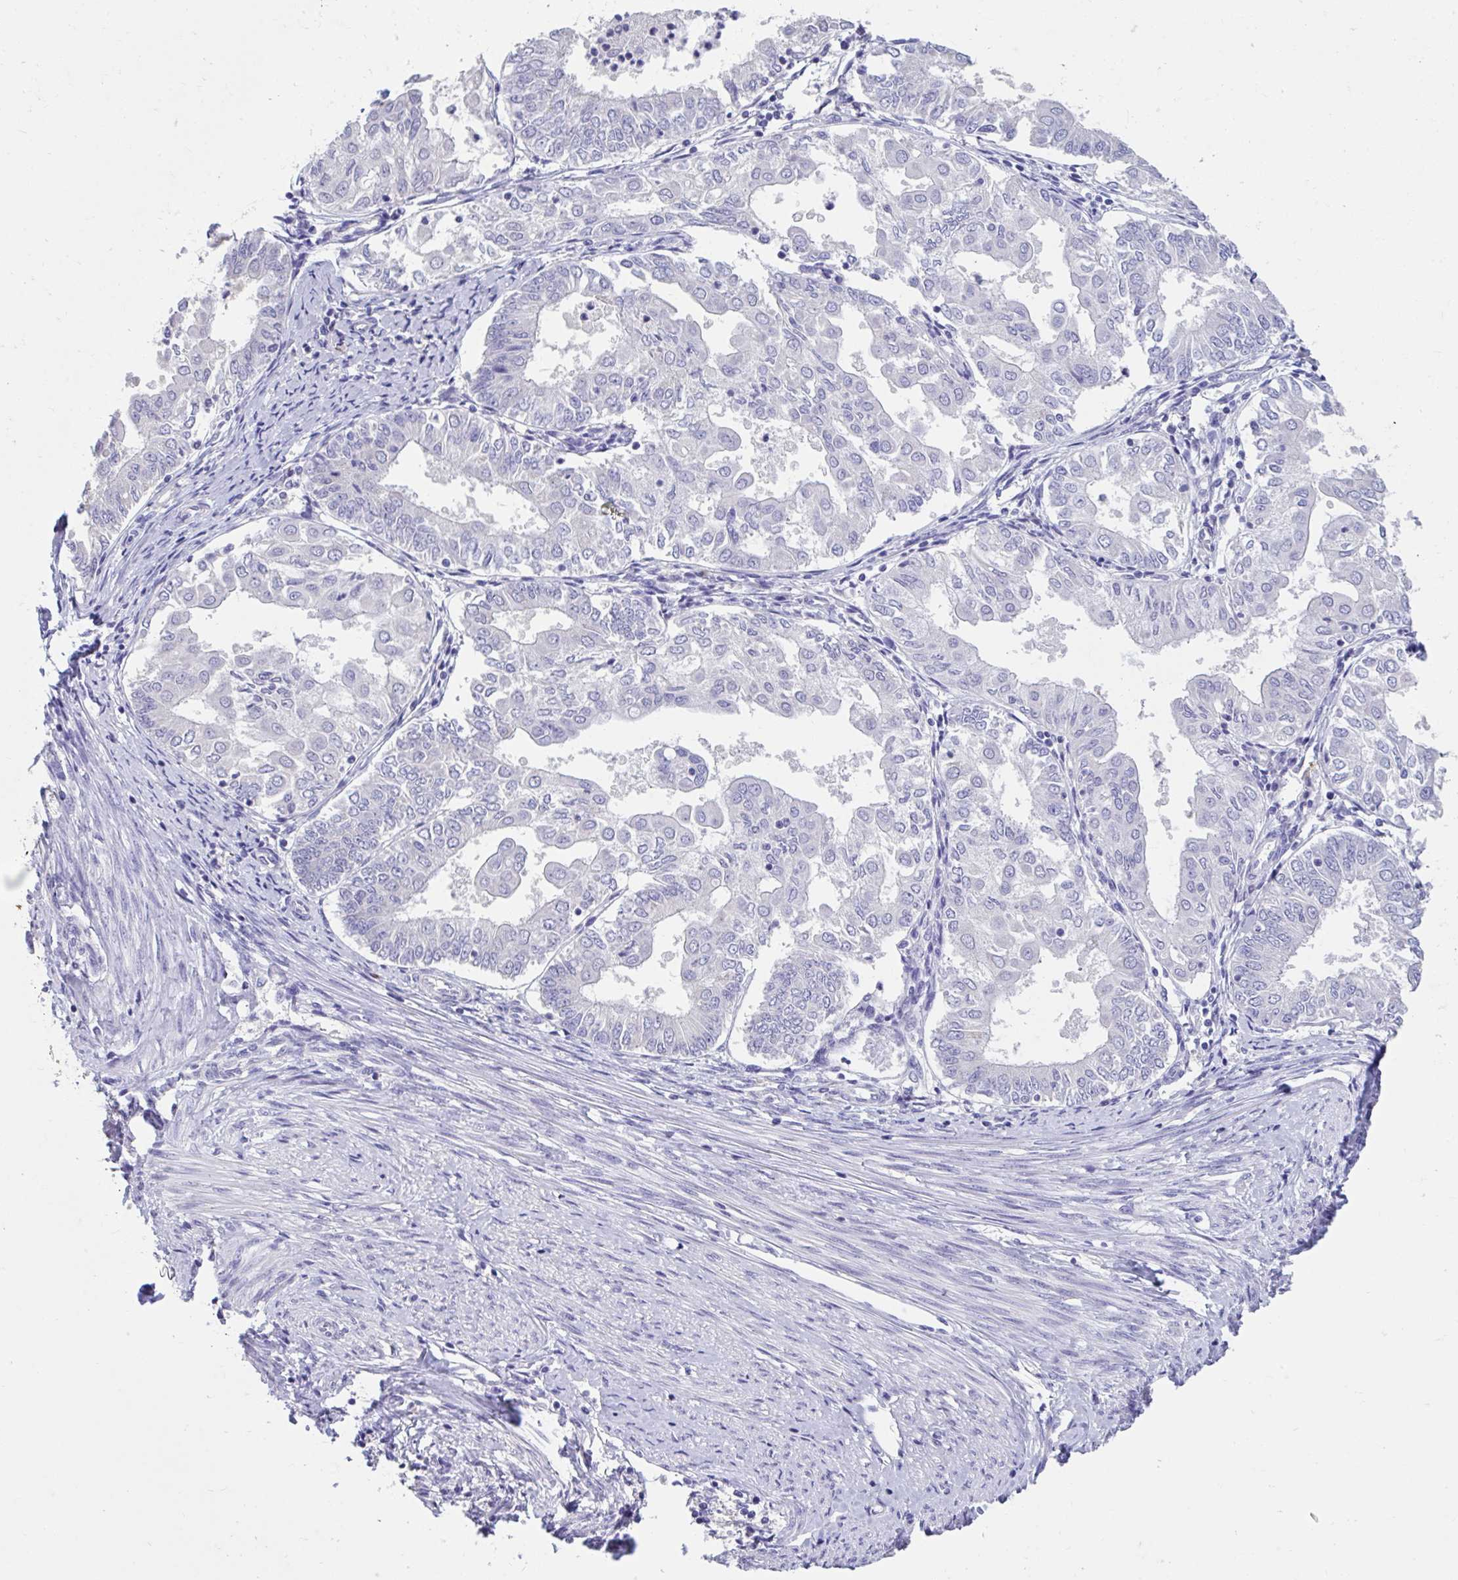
{"staining": {"intensity": "negative", "quantity": "none", "location": "none"}, "tissue": "endometrial cancer", "cell_type": "Tumor cells", "image_type": "cancer", "snomed": [{"axis": "morphology", "description": "Adenocarcinoma, NOS"}, {"axis": "topography", "description": "Endometrium"}], "caption": "Human endometrial cancer (adenocarcinoma) stained for a protein using IHC shows no expression in tumor cells.", "gene": "GPR162", "patient": {"sex": "female", "age": 68}}